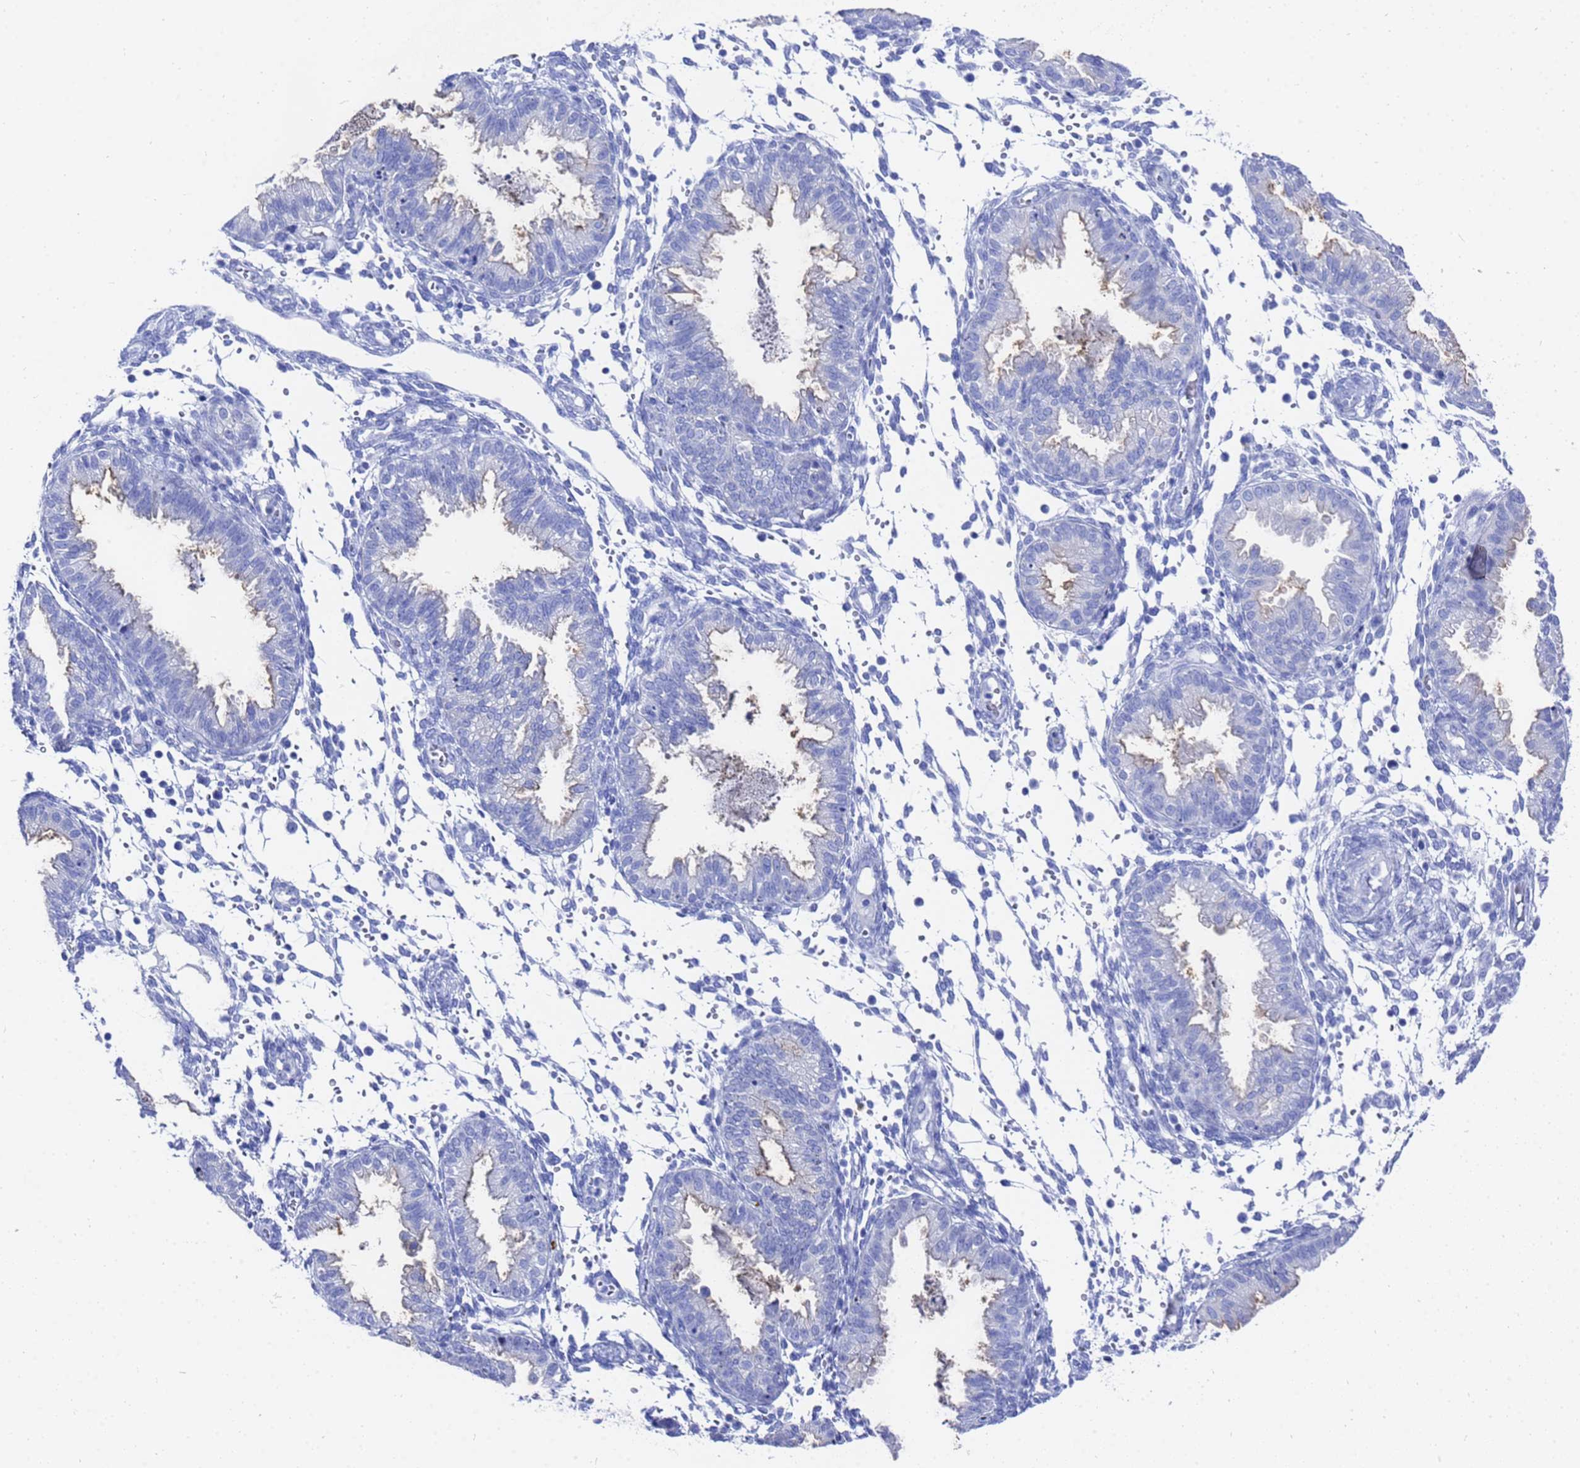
{"staining": {"intensity": "negative", "quantity": "none", "location": "none"}, "tissue": "endometrium", "cell_type": "Cells in endometrial stroma", "image_type": "normal", "snomed": [{"axis": "morphology", "description": "Normal tissue, NOS"}, {"axis": "topography", "description": "Endometrium"}], "caption": "A high-resolution histopathology image shows immunohistochemistry (IHC) staining of normal endometrium, which reveals no significant staining in cells in endometrial stroma.", "gene": "GGT1", "patient": {"sex": "female", "age": 33}}